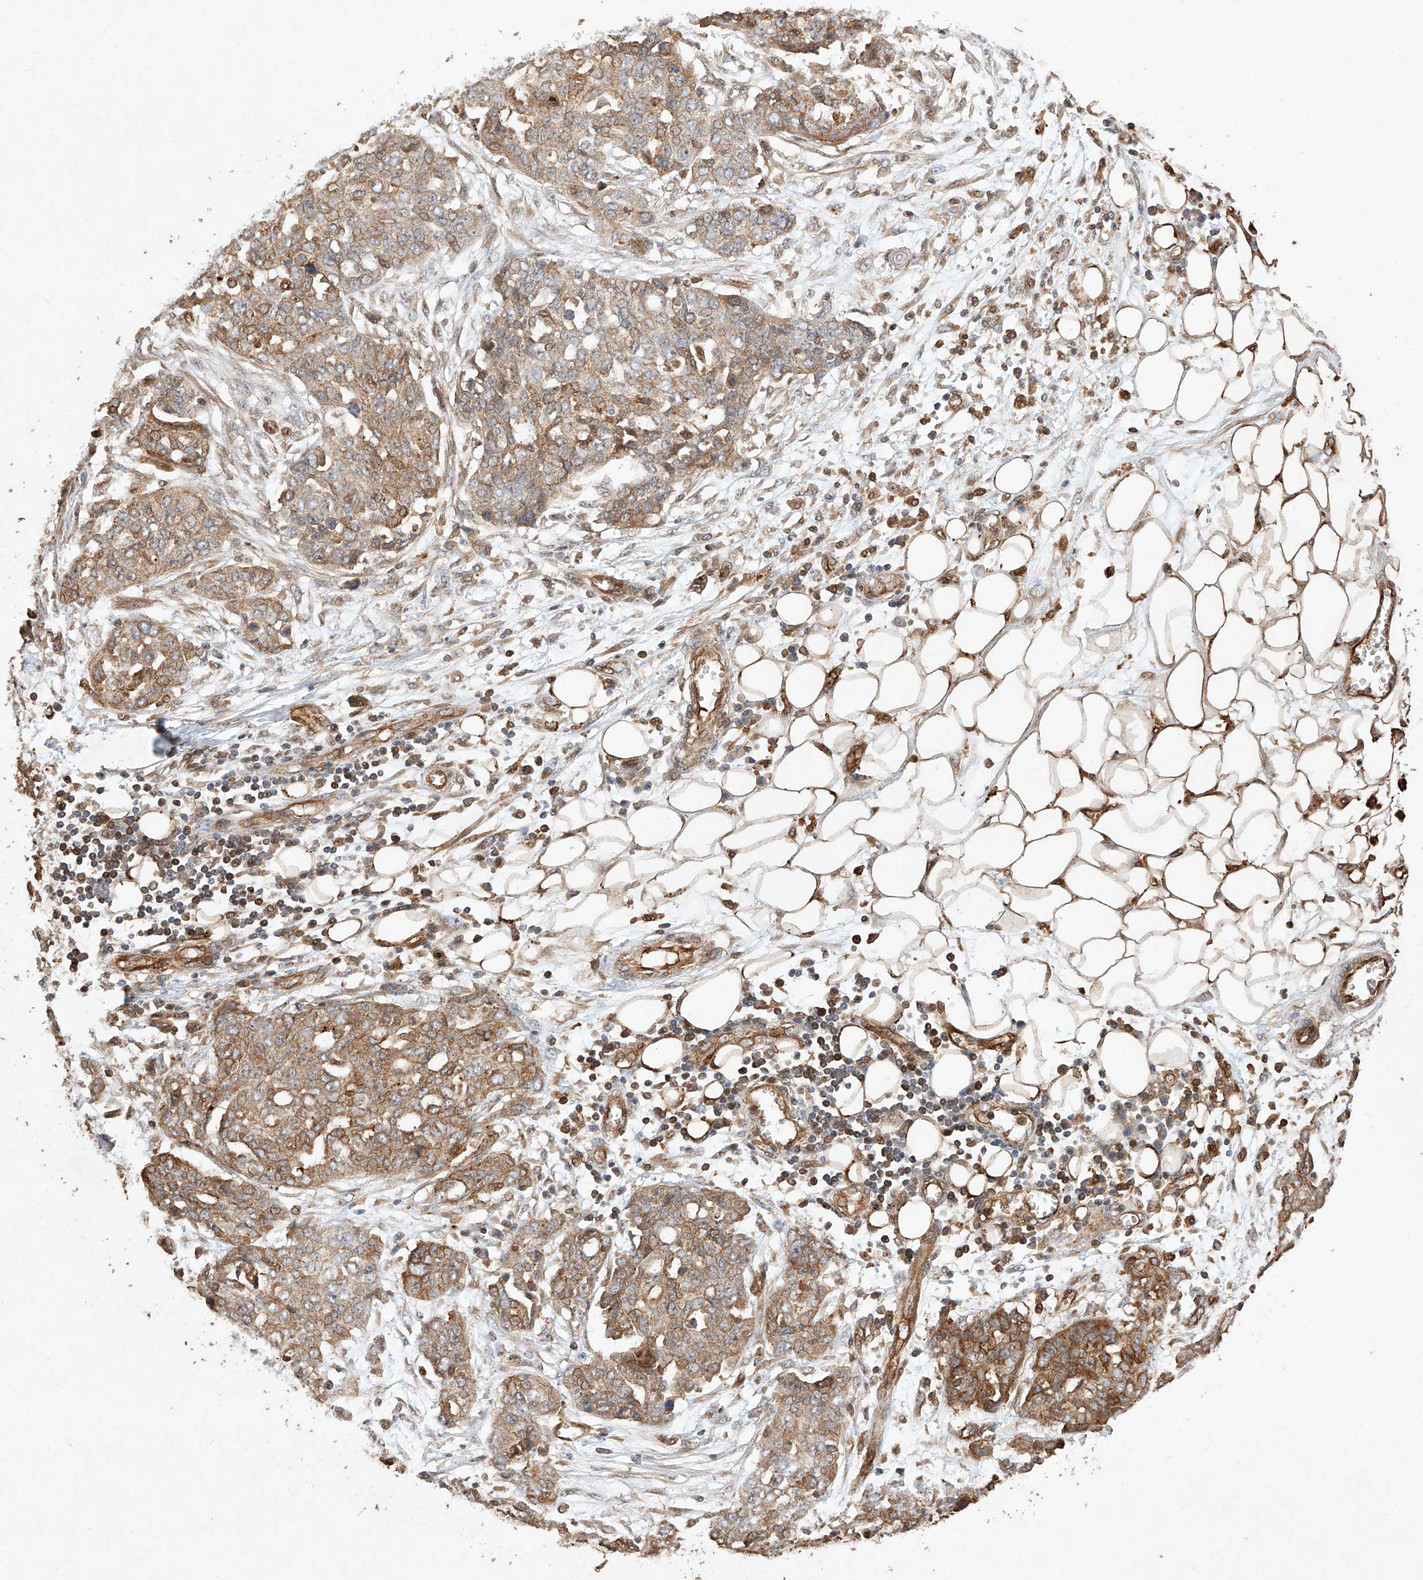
{"staining": {"intensity": "moderate", "quantity": ">75%", "location": "cytoplasmic/membranous"}, "tissue": "ovarian cancer", "cell_type": "Tumor cells", "image_type": "cancer", "snomed": [{"axis": "morphology", "description": "Cystadenocarcinoma, serous, NOS"}, {"axis": "topography", "description": "Soft tissue"}, {"axis": "topography", "description": "Ovary"}], "caption": "Immunohistochemistry (IHC) of ovarian cancer exhibits medium levels of moderate cytoplasmic/membranous expression in approximately >75% of tumor cells.", "gene": "GHDC", "patient": {"sex": "female", "age": 57}}